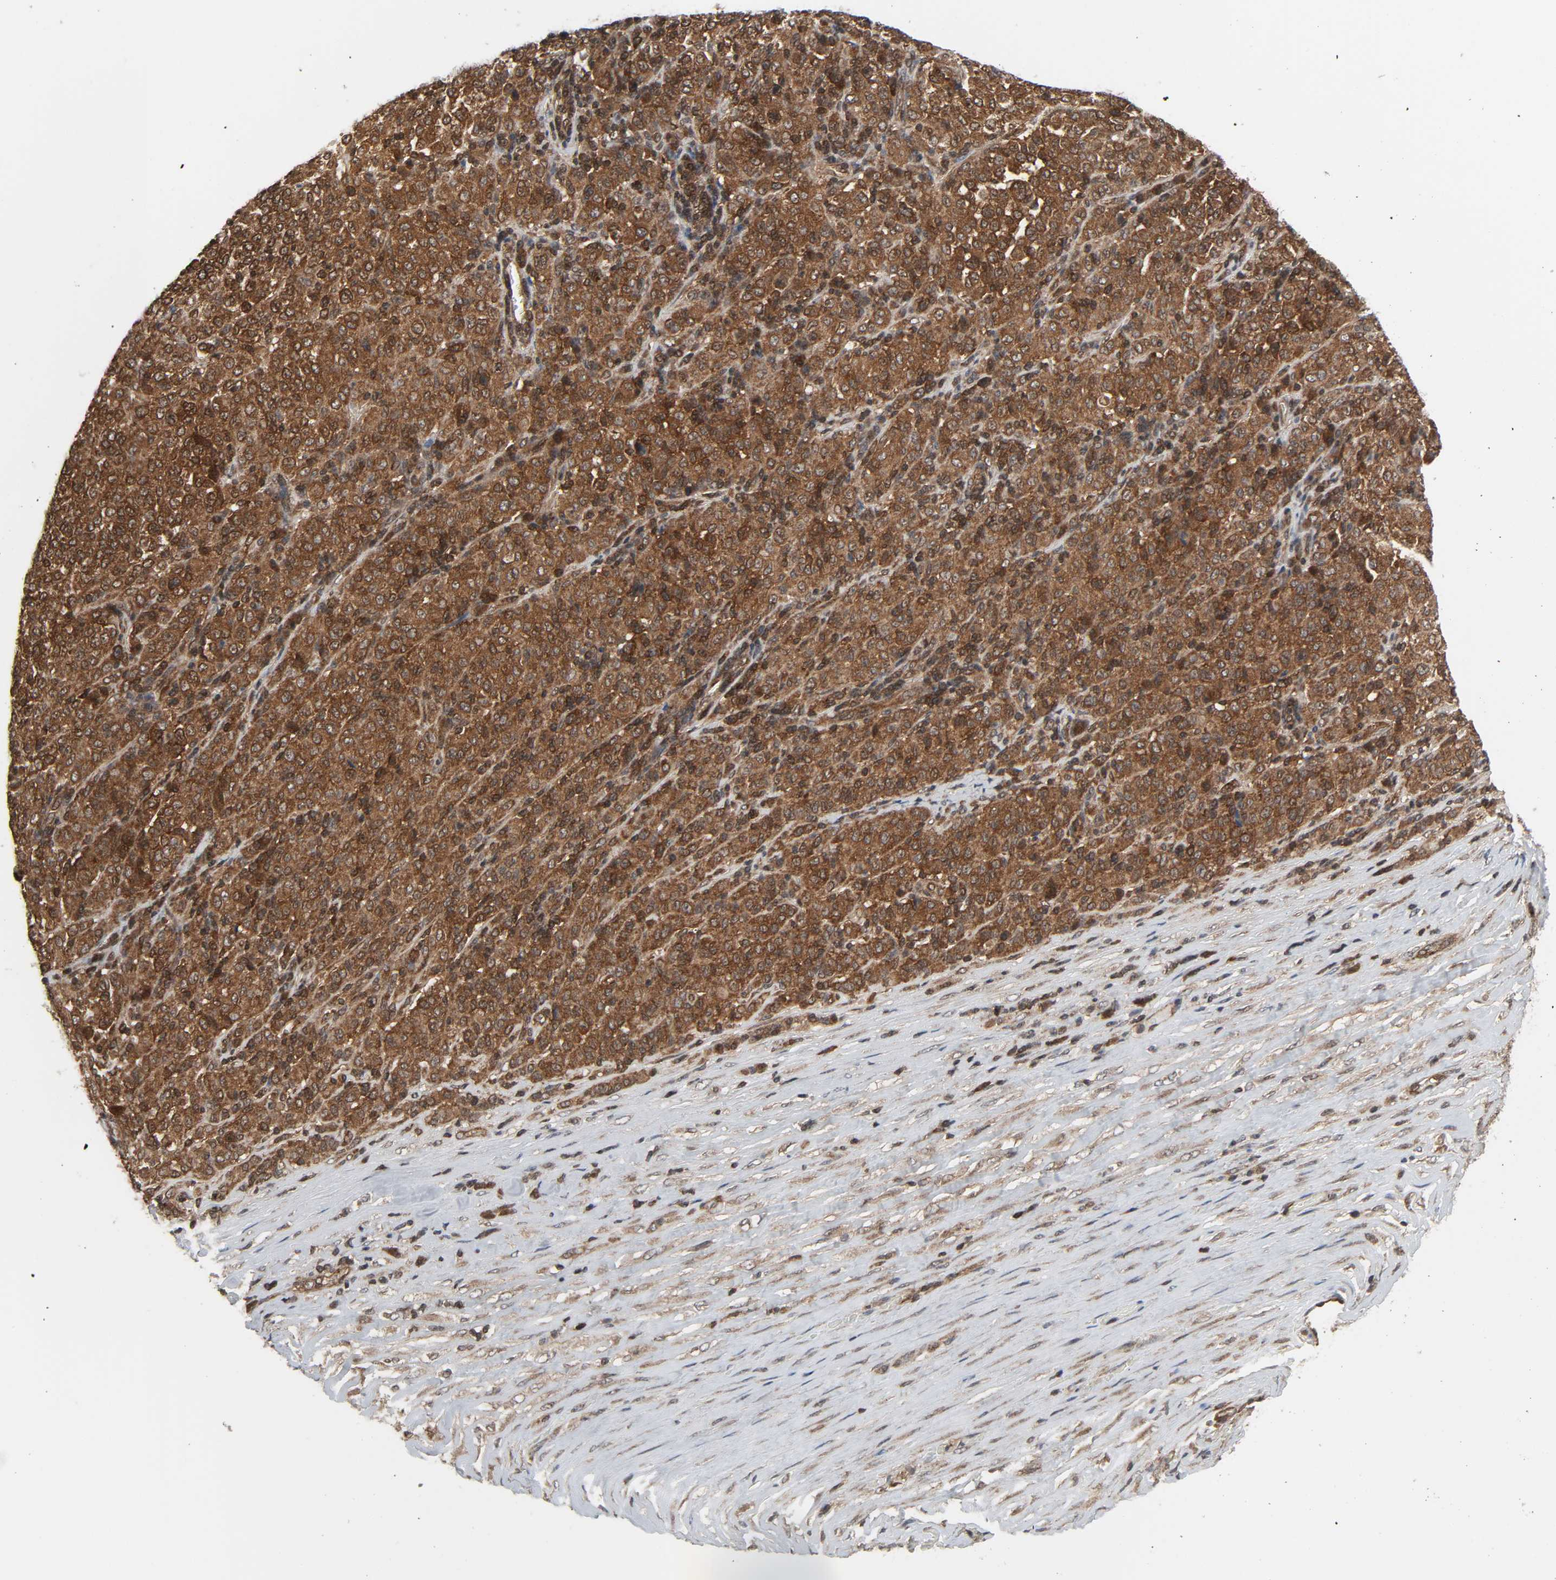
{"staining": {"intensity": "strong", "quantity": ">75%", "location": "cytoplasmic/membranous,nuclear"}, "tissue": "melanoma", "cell_type": "Tumor cells", "image_type": "cancer", "snomed": [{"axis": "morphology", "description": "Malignant melanoma, Metastatic site"}, {"axis": "topography", "description": "Pancreas"}], "caption": "Melanoma stained with a protein marker shows strong staining in tumor cells.", "gene": "GSK3A", "patient": {"sex": "female", "age": 30}}